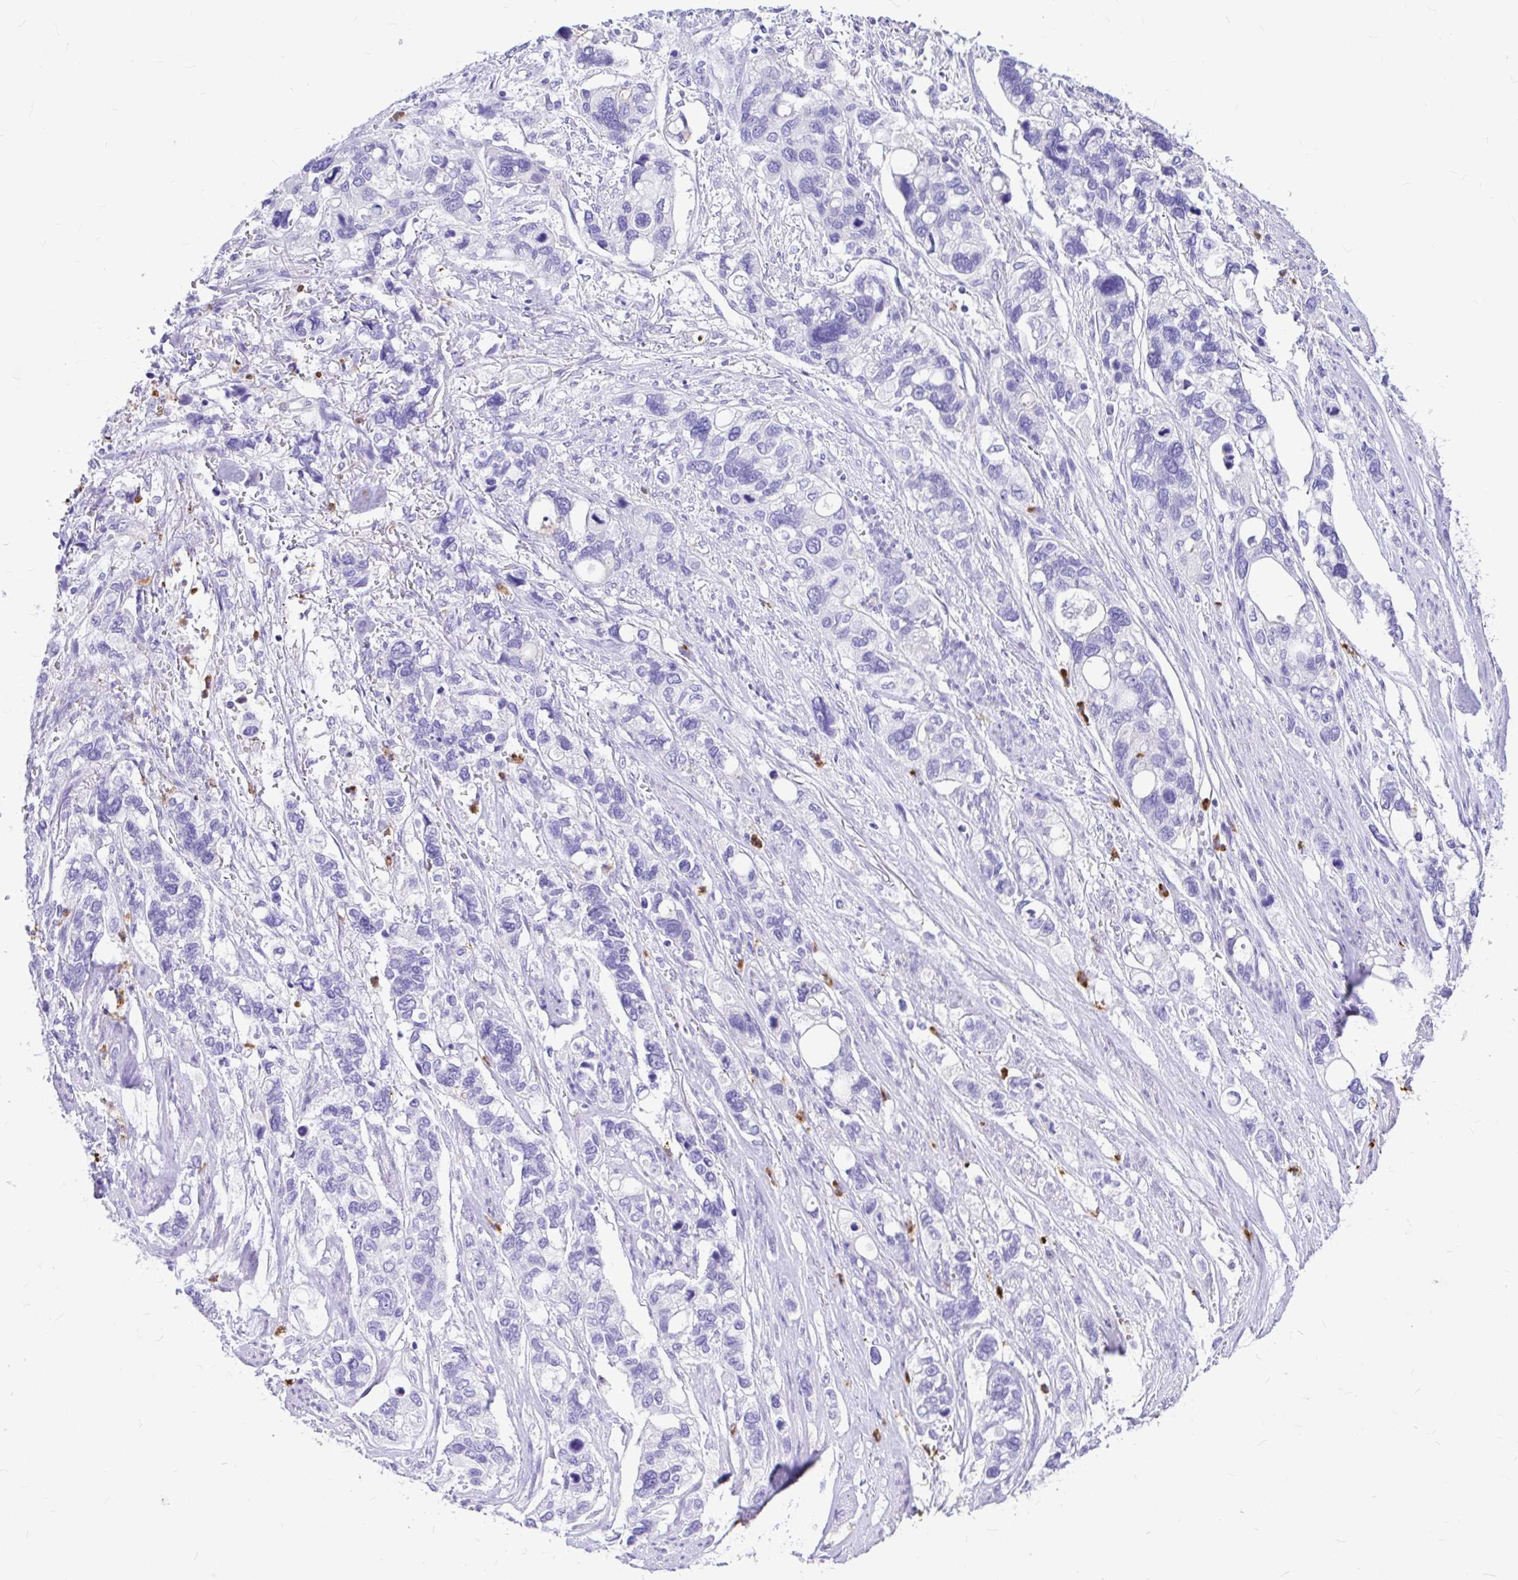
{"staining": {"intensity": "negative", "quantity": "none", "location": "none"}, "tissue": "stomach cancer", "cell_type": "Tumor cells", "image_type": "cancer", "snomed": [{"axis": "morphology", "description": "Adenocarcinoma, NOS"}, {"axis": "topography", "description": "Stomach, upper"}], "caption": "The photomicrograph demonstrates no staining of tumor cells in stomach cancer.", "gene": "CLEC1B", "patient": {"sex": "female", "age": 81}}